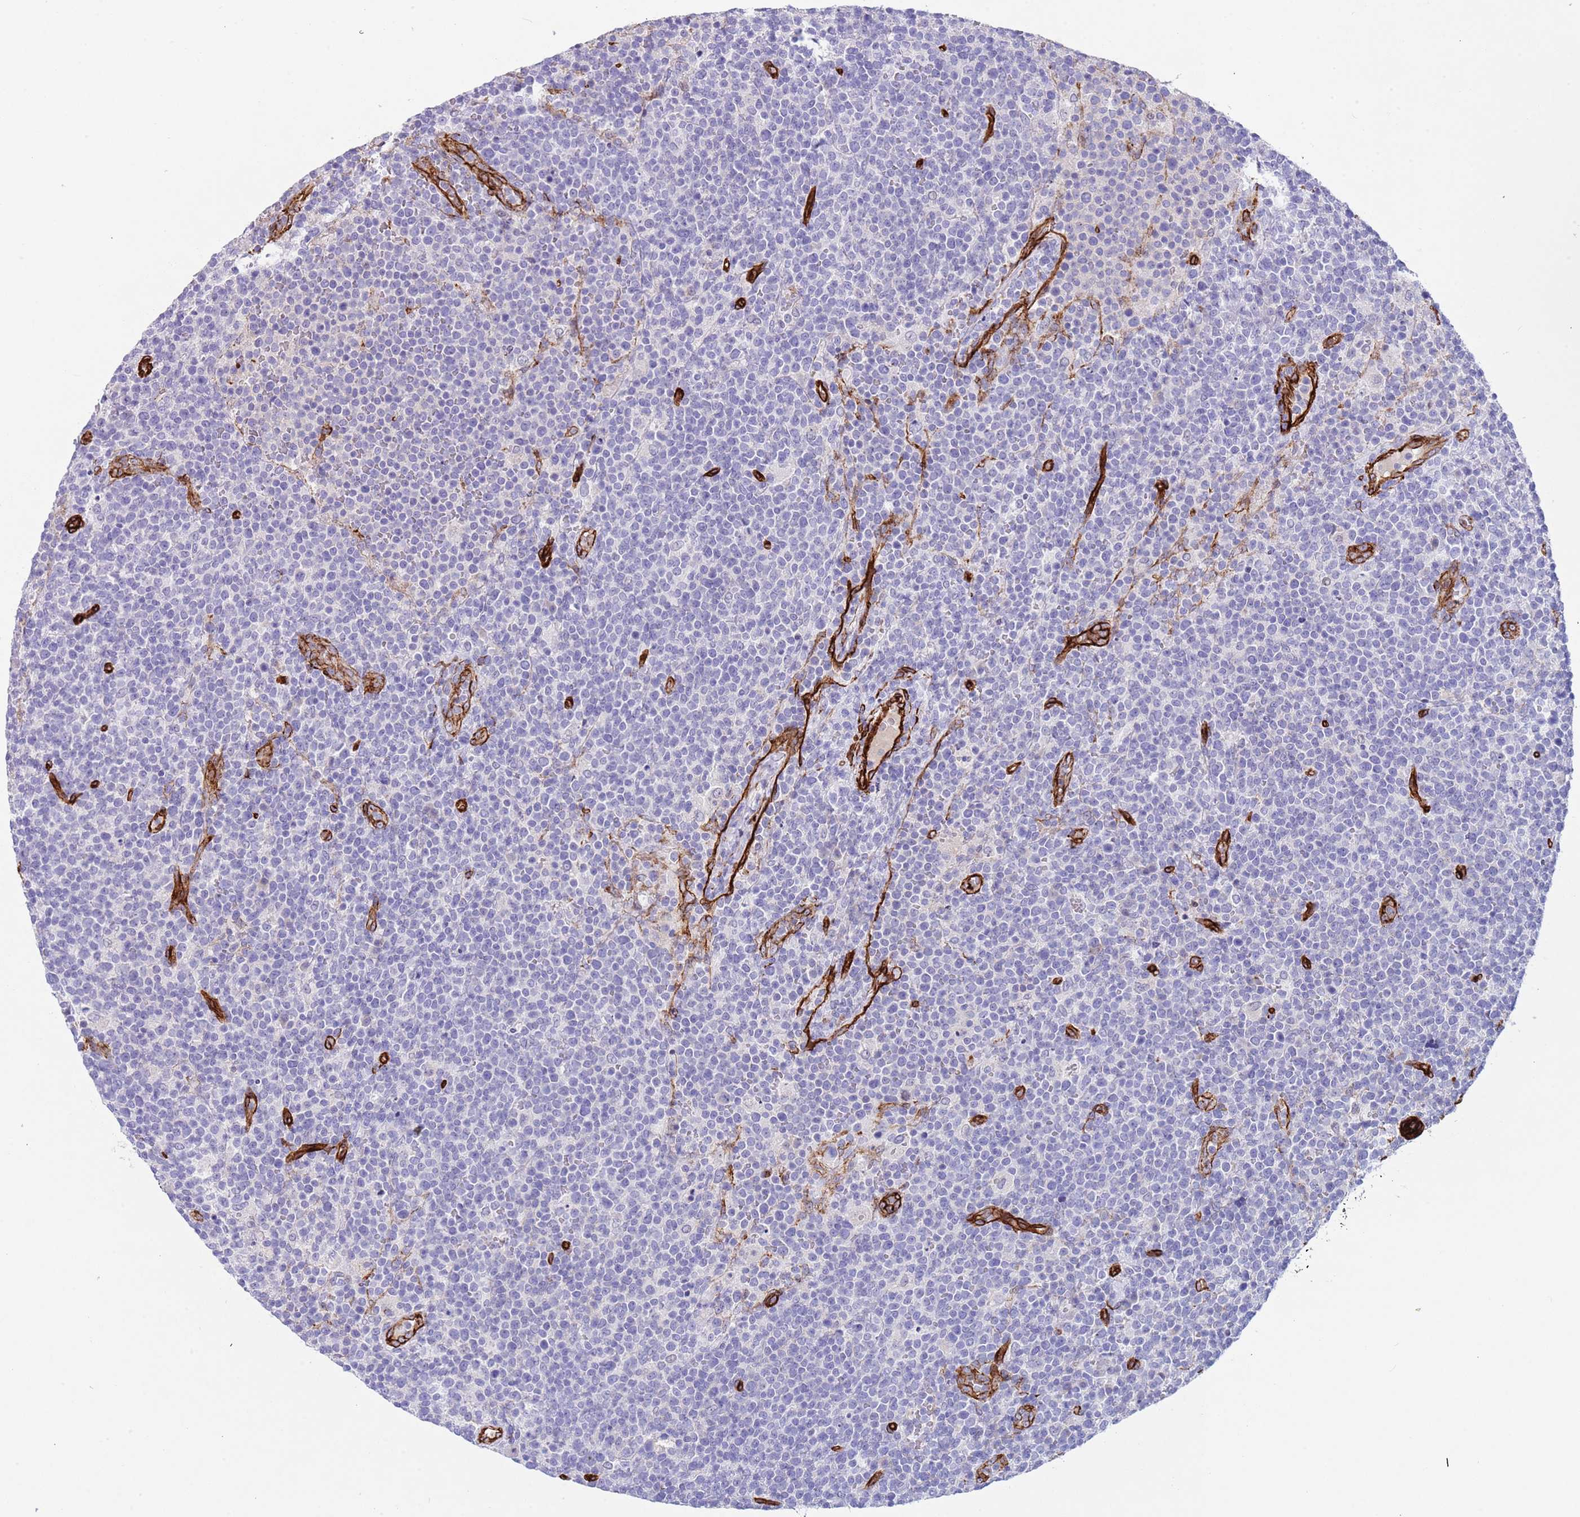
{"staining": {"intensity": "negative", "quantity": "none", "location": "none"}, "tissue": "lymphoma", "cell_type": "Tumor cells", "image_type": "cancer", "snomed": [{"axis": "morphology", "description": "Malignant lymphoma, non-Hodgkin's type, High grade"}, {"axis": "topography", "description": "Lymph node"}], "caption": "An immunohistochemistry micrograph of lymphoma is shown. There is no staining in tumor cells of lymphoma.", "gene": "CAV2", "patient": {"sex": "male", "age": 61}}